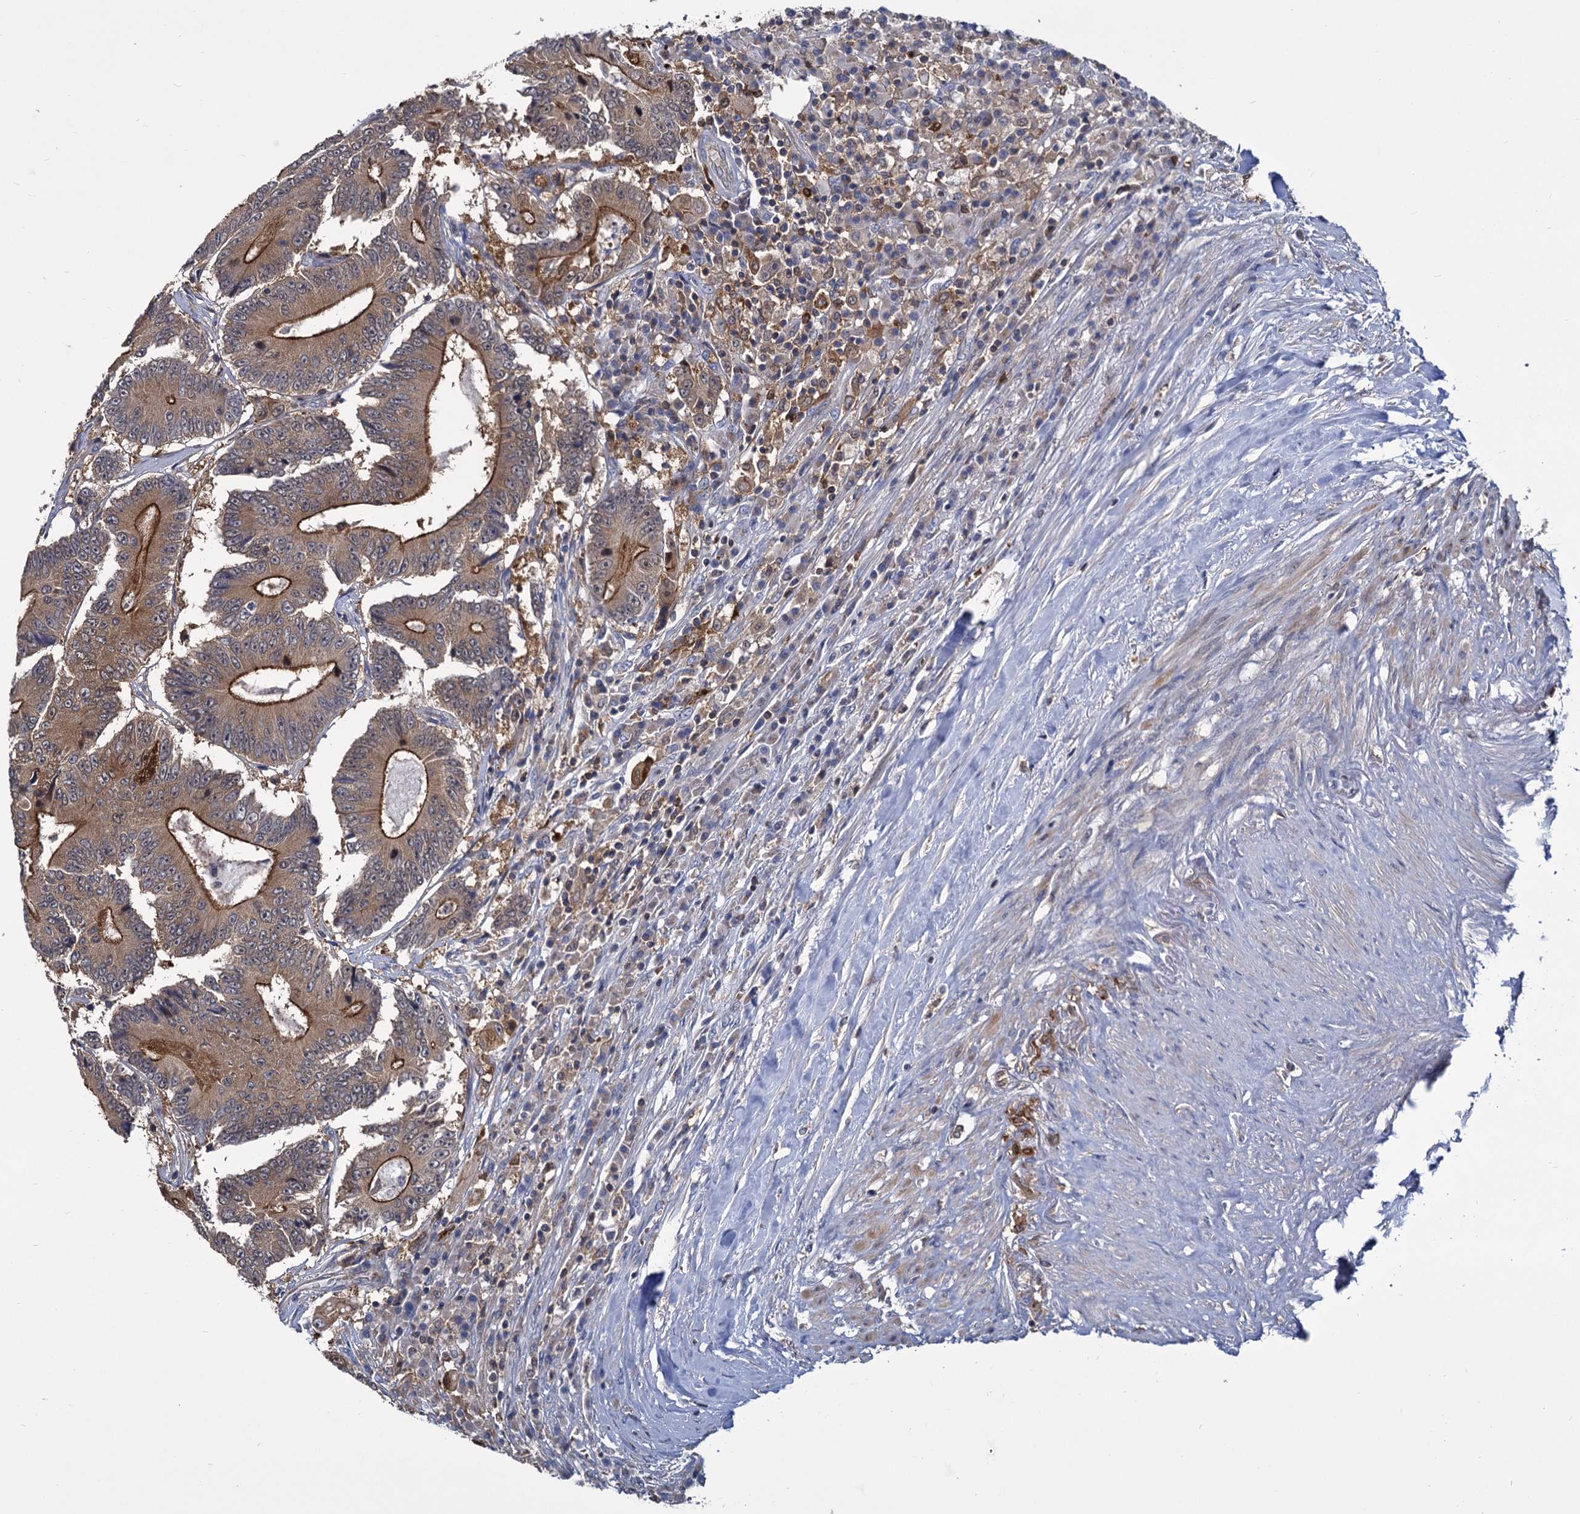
{"staining": {"intensity": "moderate", "quantity": ">75%", "location": "cytoplasmic/membranous"}, "tissue": "colorectal cancer", "cell_type": "Tumor cells", "image_type": "cancer", "snomed": [{"axis": "morphology", "description": "Adenocarcinoma, NOS"}, {"axis": "topography", "description": "Colon"}], "caption": "IHC photomicrograph of human colorectal cancer stained for a protein (brown), which demonstrates medium levels of moderate cytoplasmic/membranous staining in about >75% of tumor cells.", "gene": "GCLC", "patient": {"sex": "male", "age": 83}}